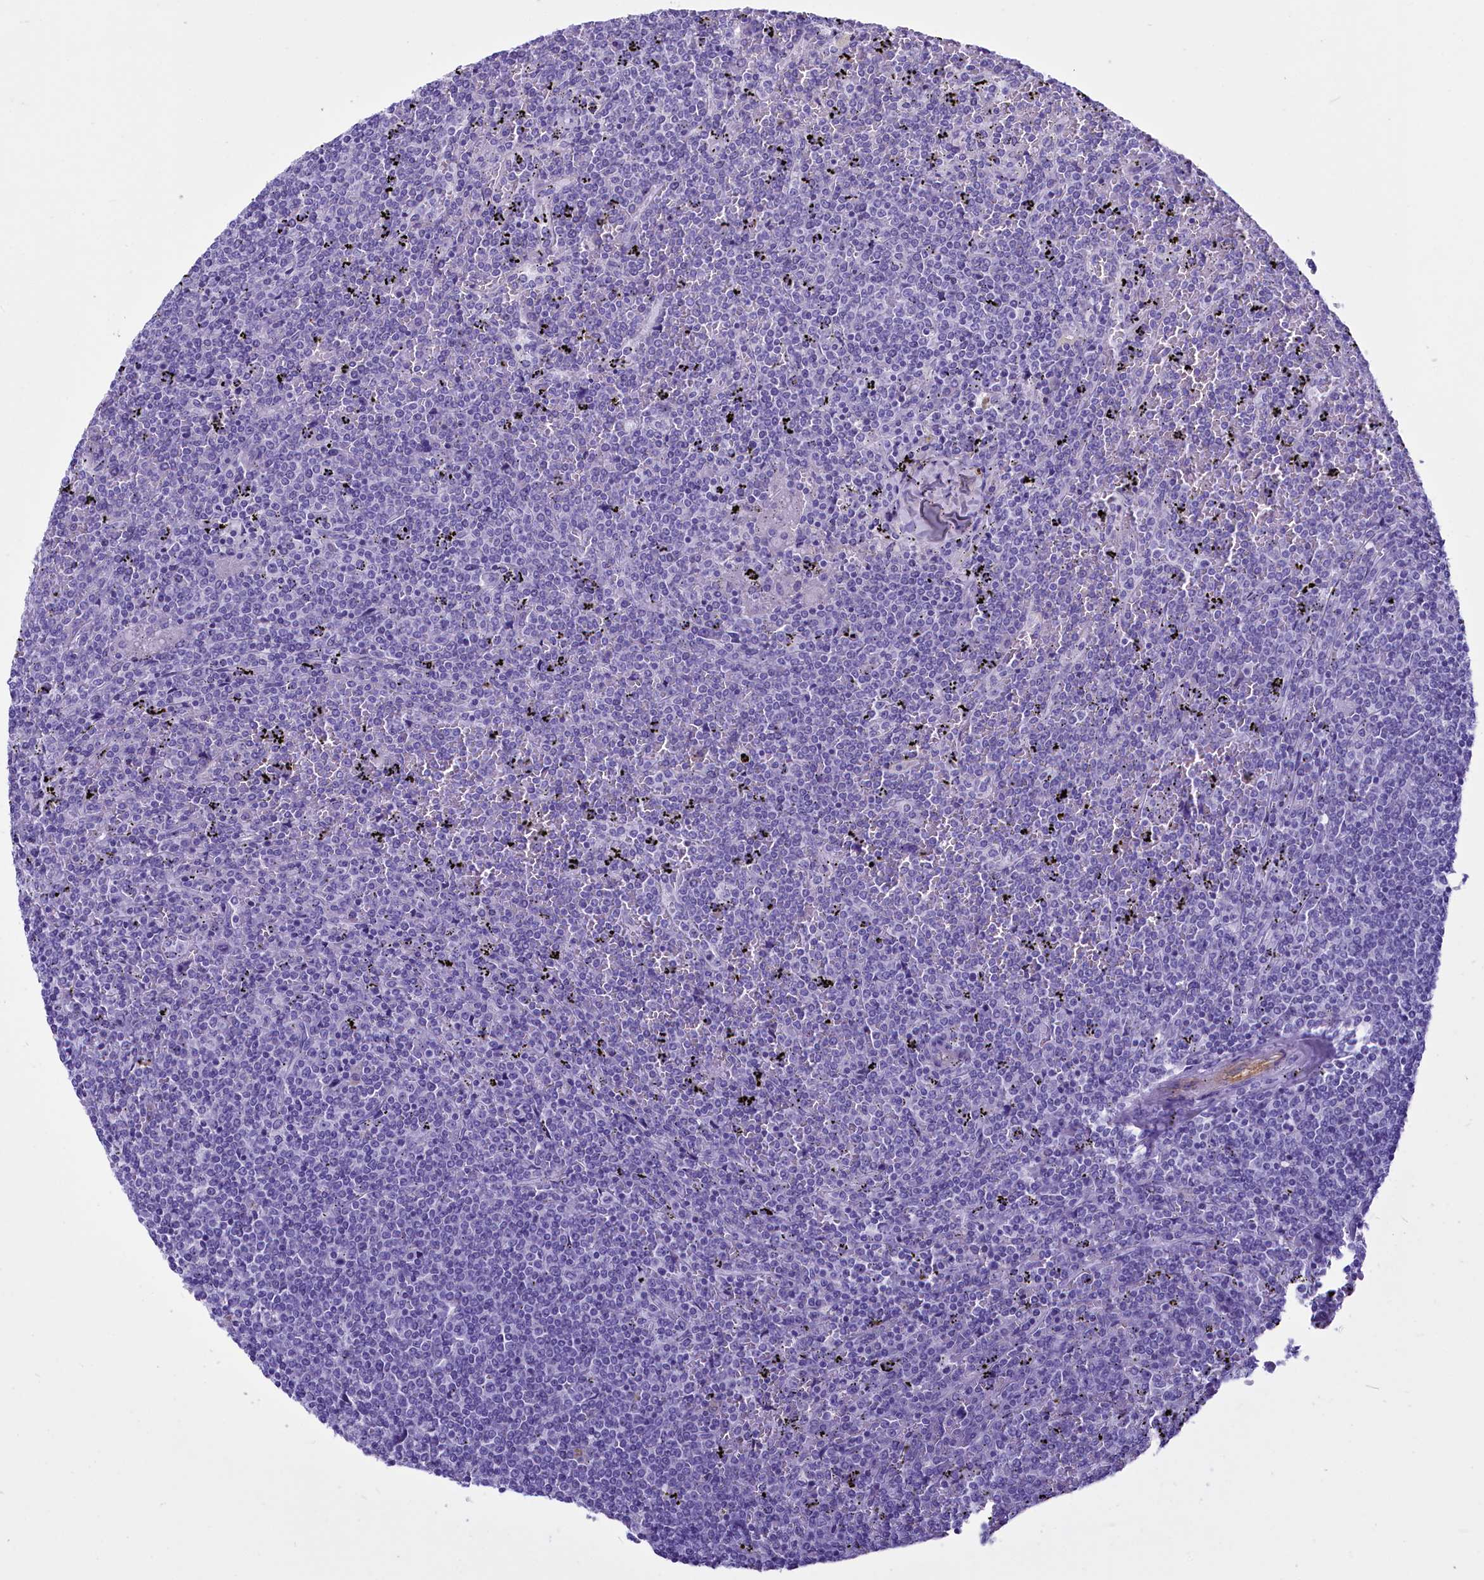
{"staining": {"intensity": "negative", "quantity": "none", "location": "none"}, "tissue": "lymphoma", "cell_type": "Tumor cells", "image_type": "cancer", "snomed": [{"axis": "morphology", "description": "Malignant lymphoma, non-Hodgkin's type, Low grade"}, {"axis": "topography", "description": "Spleen"}], "caption": "This is an immunohistochemistry (IHC) photomicrograph of human lymphoma. There is no positivity in tumor cells.", "gene": "PROCR", "patient": {"sex": "female", "age": 19}}